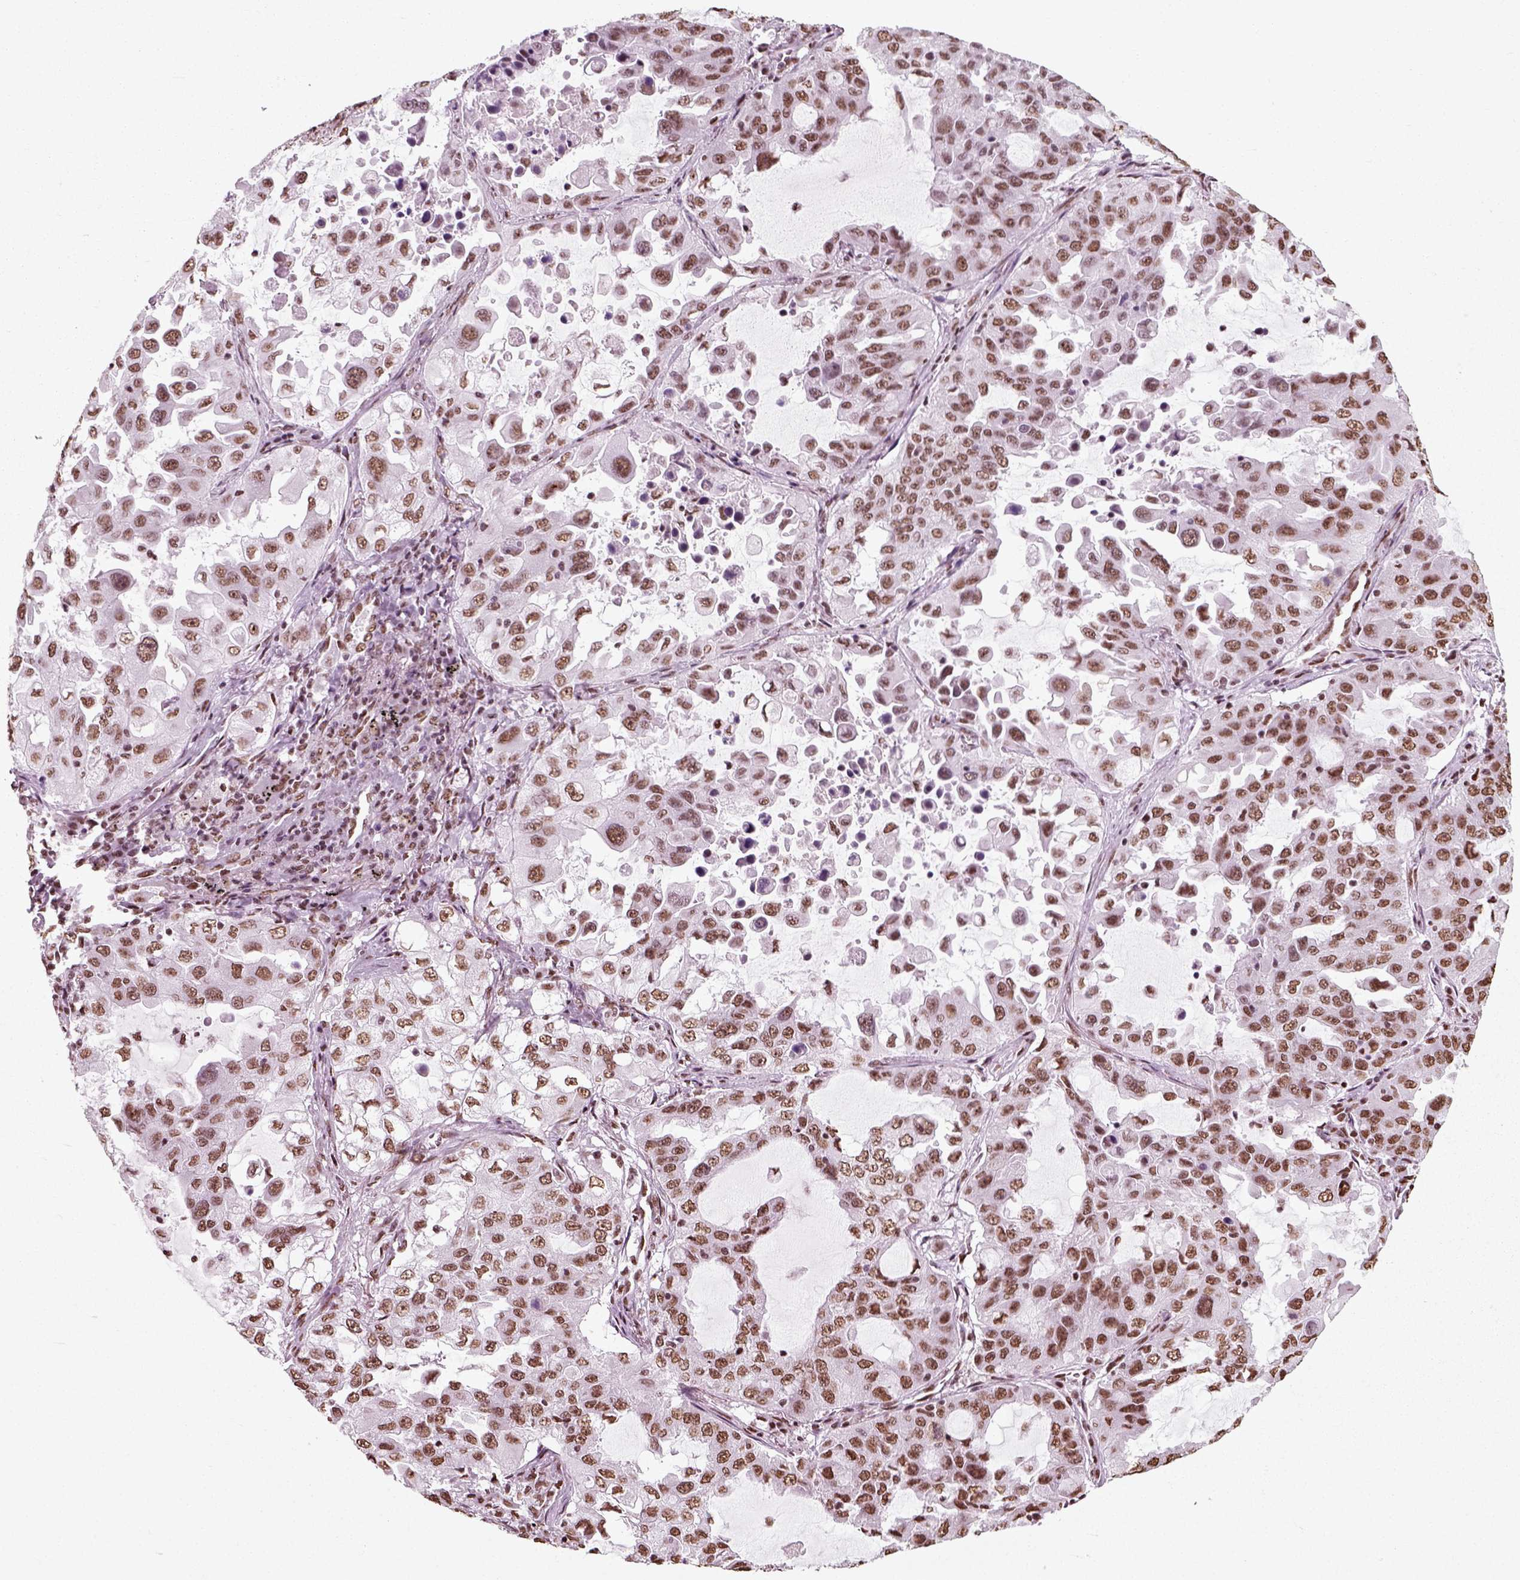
{"staining": {"intensity": "moderate", "quantity": ">75%", "location": "nuclear"}, "tissue": "lung cancer", "cell_type": "Tumor cells", "image_type": "cancer", "snomed": [{"axis": "morphology", "description": "Adenocarcinoma, NOS"}, {"axis": "topography", "description": "Lung"}], "caption": "Human lung cancer (adenocarcinoma) stained for a protein (brown) shows moderate nuclear positive expression in approximately >75% of tumor cells.", "gene": "POLR1H", "patient": {"sex": "female", "age": 61}}